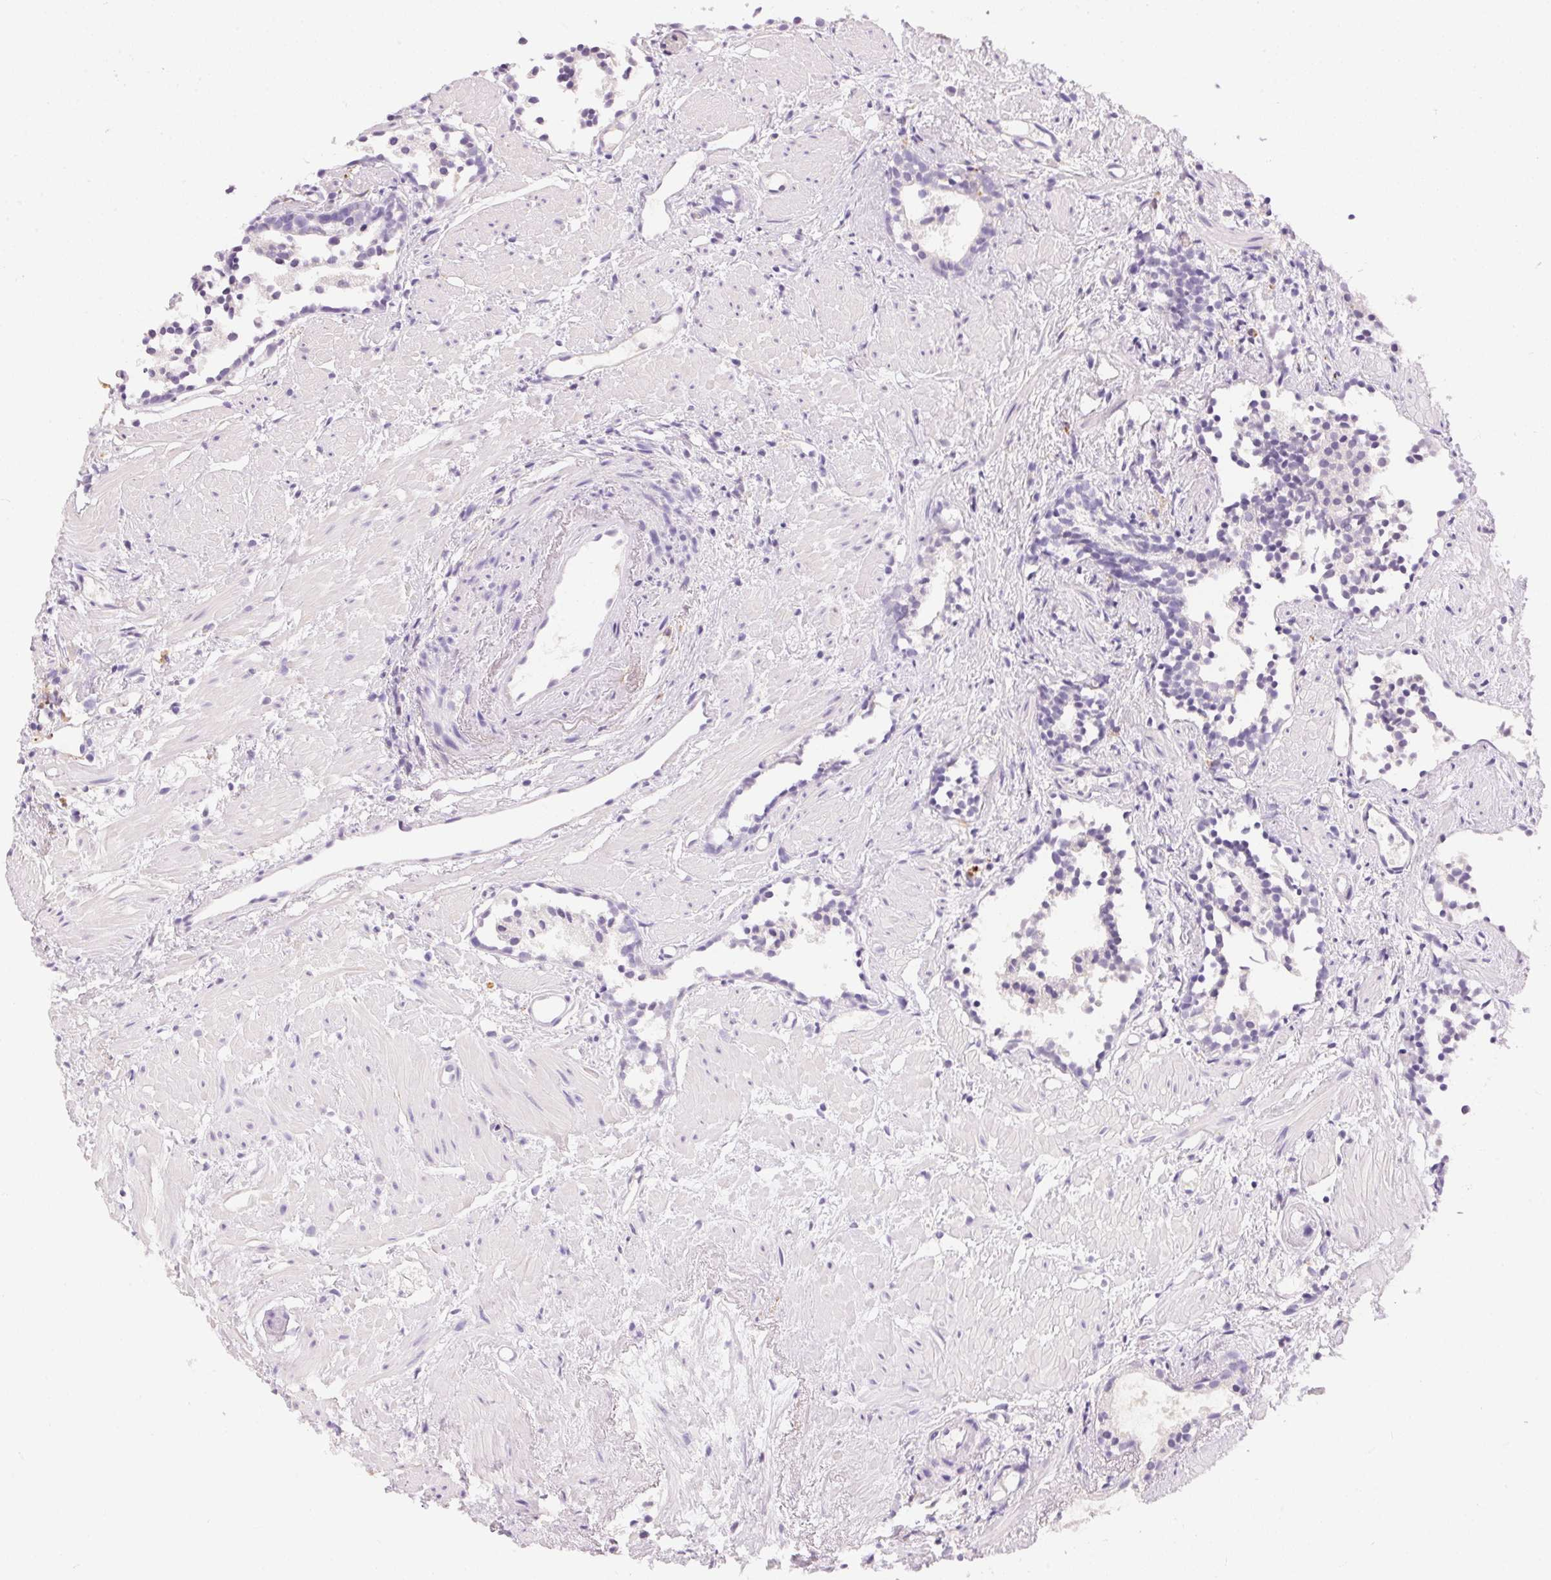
{"staining": {"intensity": "negative", "quantity": "none", "location": "none"}, "tissue": "prostate cancer", "cell_type": "Tumor cells", "image_type": "cancer", "snomed": [{"axis": "morphology", "description": "Adenocarcinoma, High grade"}, {"axis": "topography", "description": "Prostate"}], "caption": "Immunohistochemical staining of adenocarcinoma (high-grade) (prostate) reveals no significant positivity in tumor cells.", "gene": "PNLIPRP3", "patient": {"sex": "male", "age": 83}}